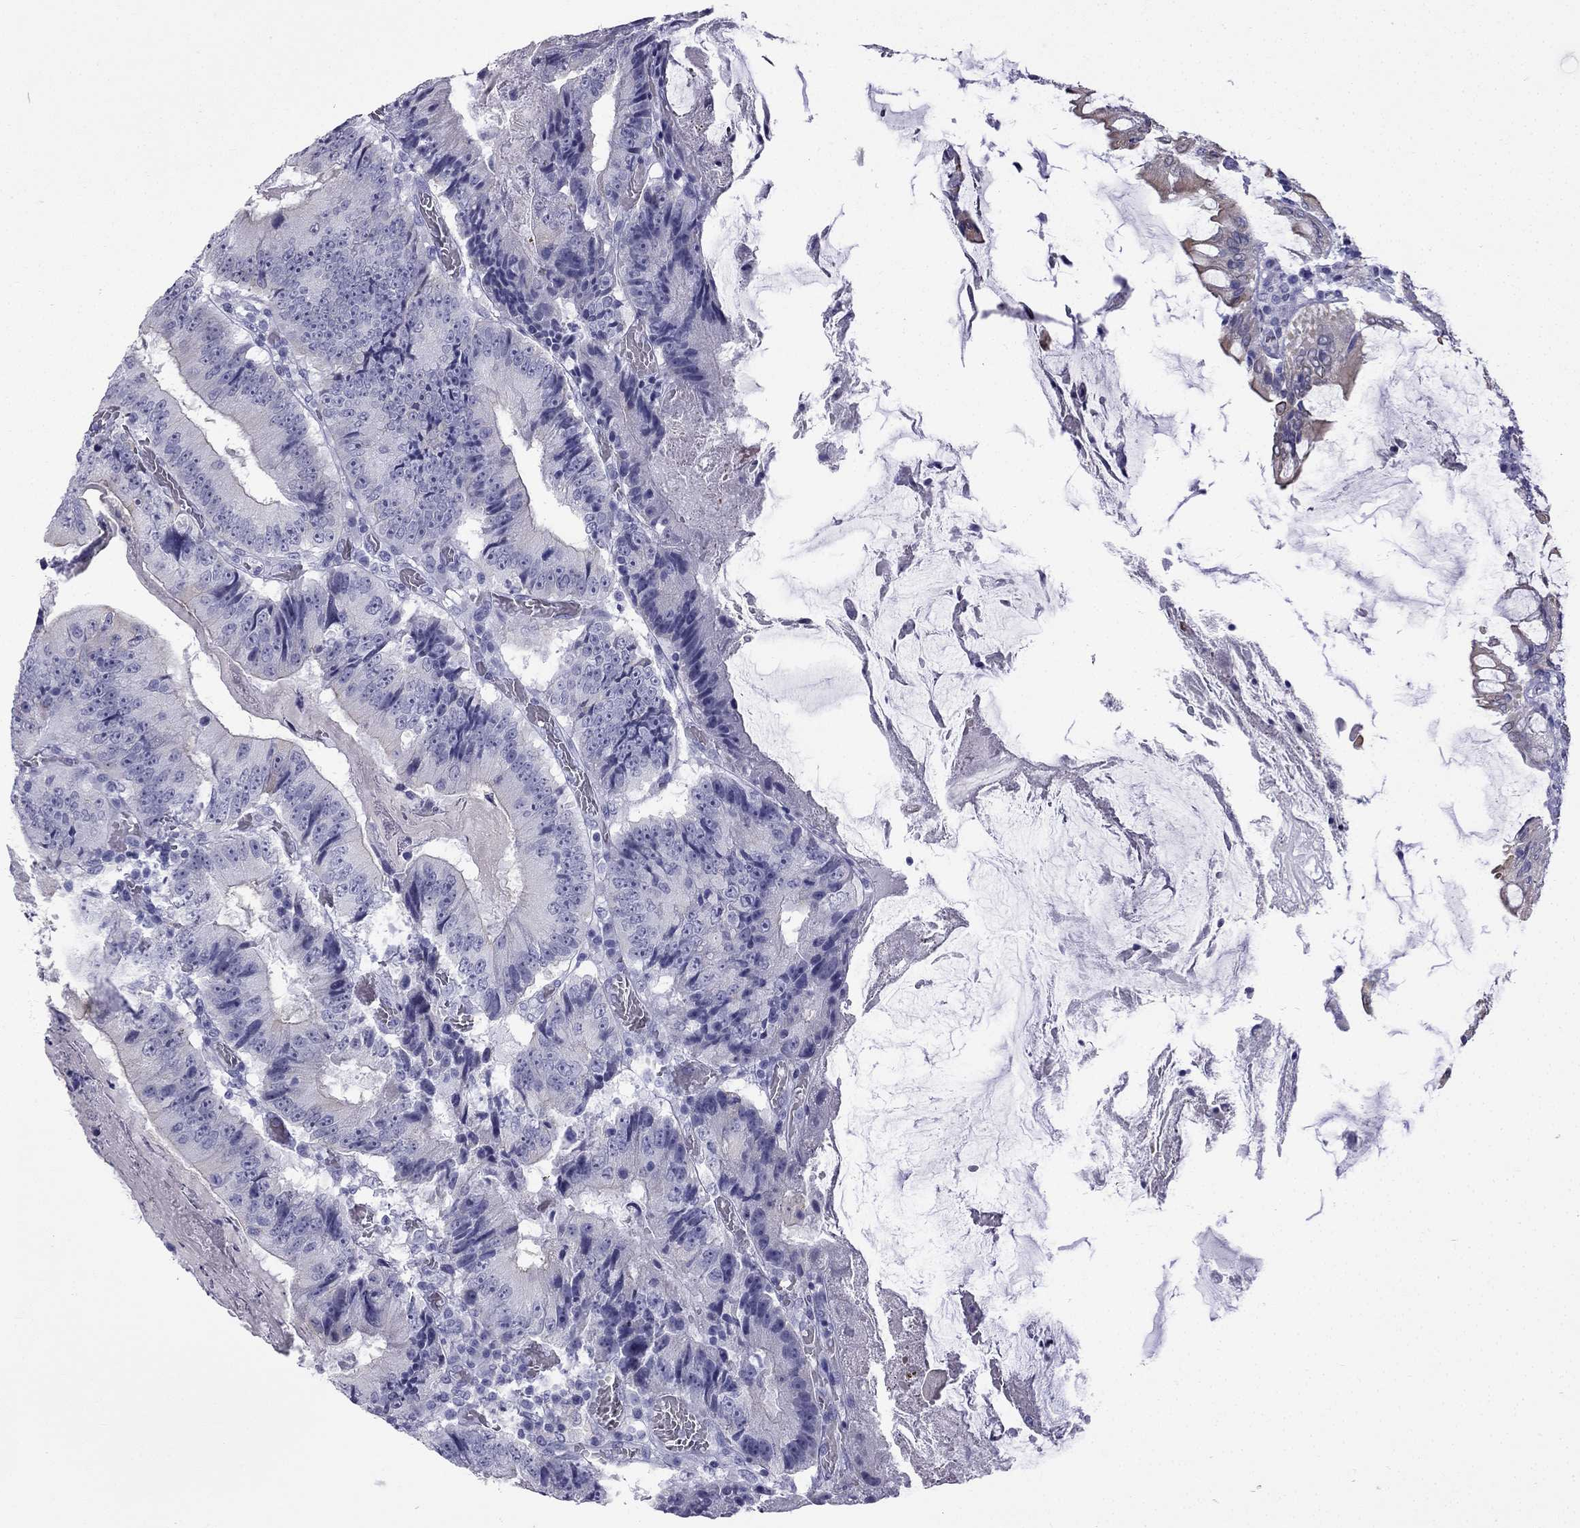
{"staining": {"intensity": "weak", "quantity": "<25%", "location": "cytoplasmic/membranous"}, "tissue": "colorectal cancer", "cell_type": "Tumor cells", "image_type": "cancer", "snomed": [{"axis": "morphology", "description": "Adenocarcinoma, NOS"}, {"axis": "topography", "description": "Colon"}], "caption": "Tumor cells show no significant expression in adenocarcinoma (colorectal).", "gene": "GJA8", "patient": {"sex": "female", "age": 86}}